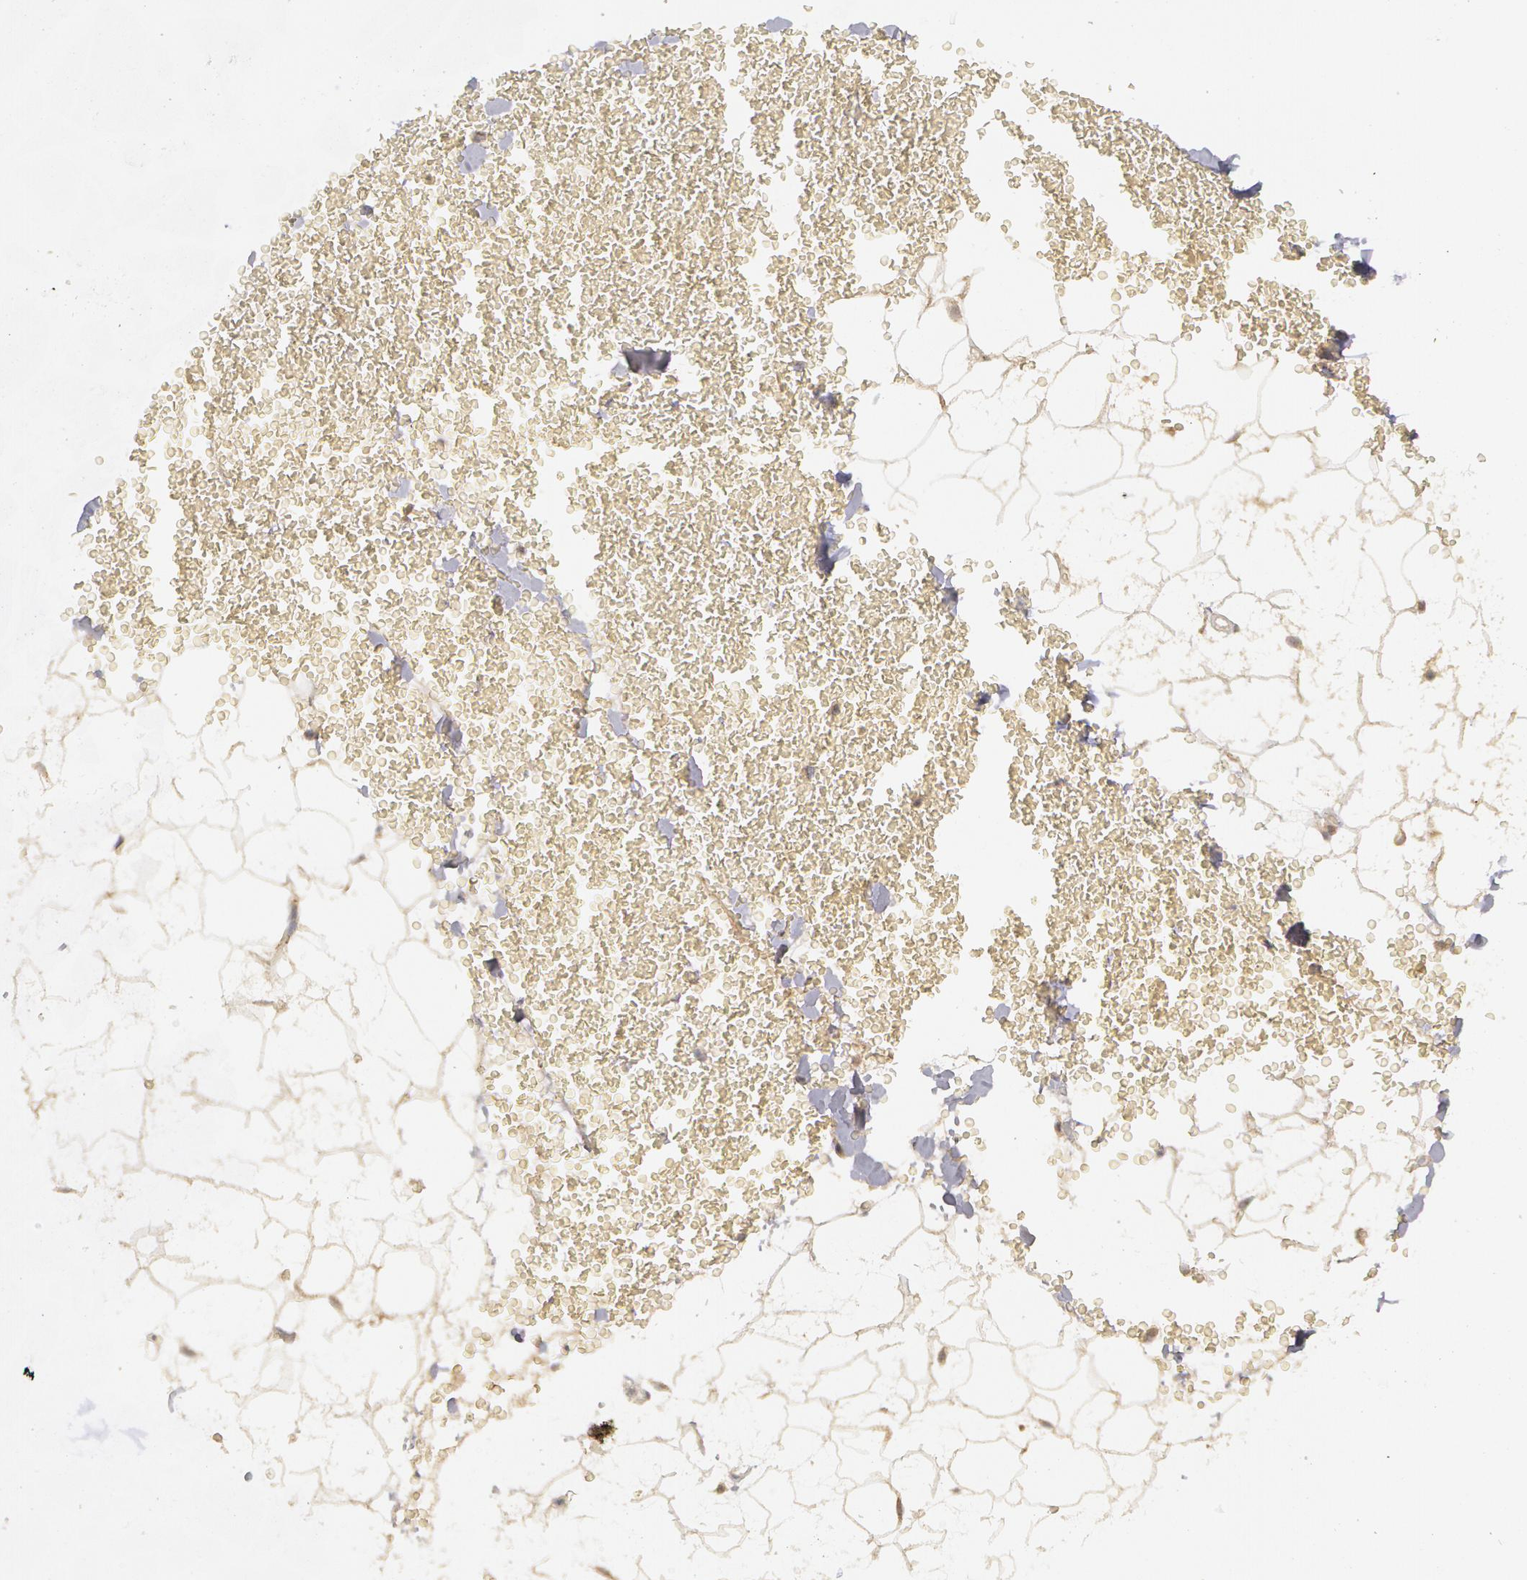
{"staining": {"intensity": "weak", "quantity": ">75%", "location": "cytoplasmic/membranous"}, "tissue": "adipose tissue", "cell_type": "Adipocytes", "image_type": "normal", "snomed": [{"axis": "morphology", "description": "Normal tissue, NOS"}, {"axis": "morphology", "description": "Inflammation, NOS"}, {"axis": "topography", "description": "Lymph node"}, {"axis": "topography", "description": "Peripheral nerve tissue"}], "caption": "DAB immunohistochemical staining of unremarkable human adipose tissue displays weak cytoplasmic/membranous protein expression in about >75% of adipocytes.", "gene": "GLIS1", "patient": {"sex": "male", "age": 52}}